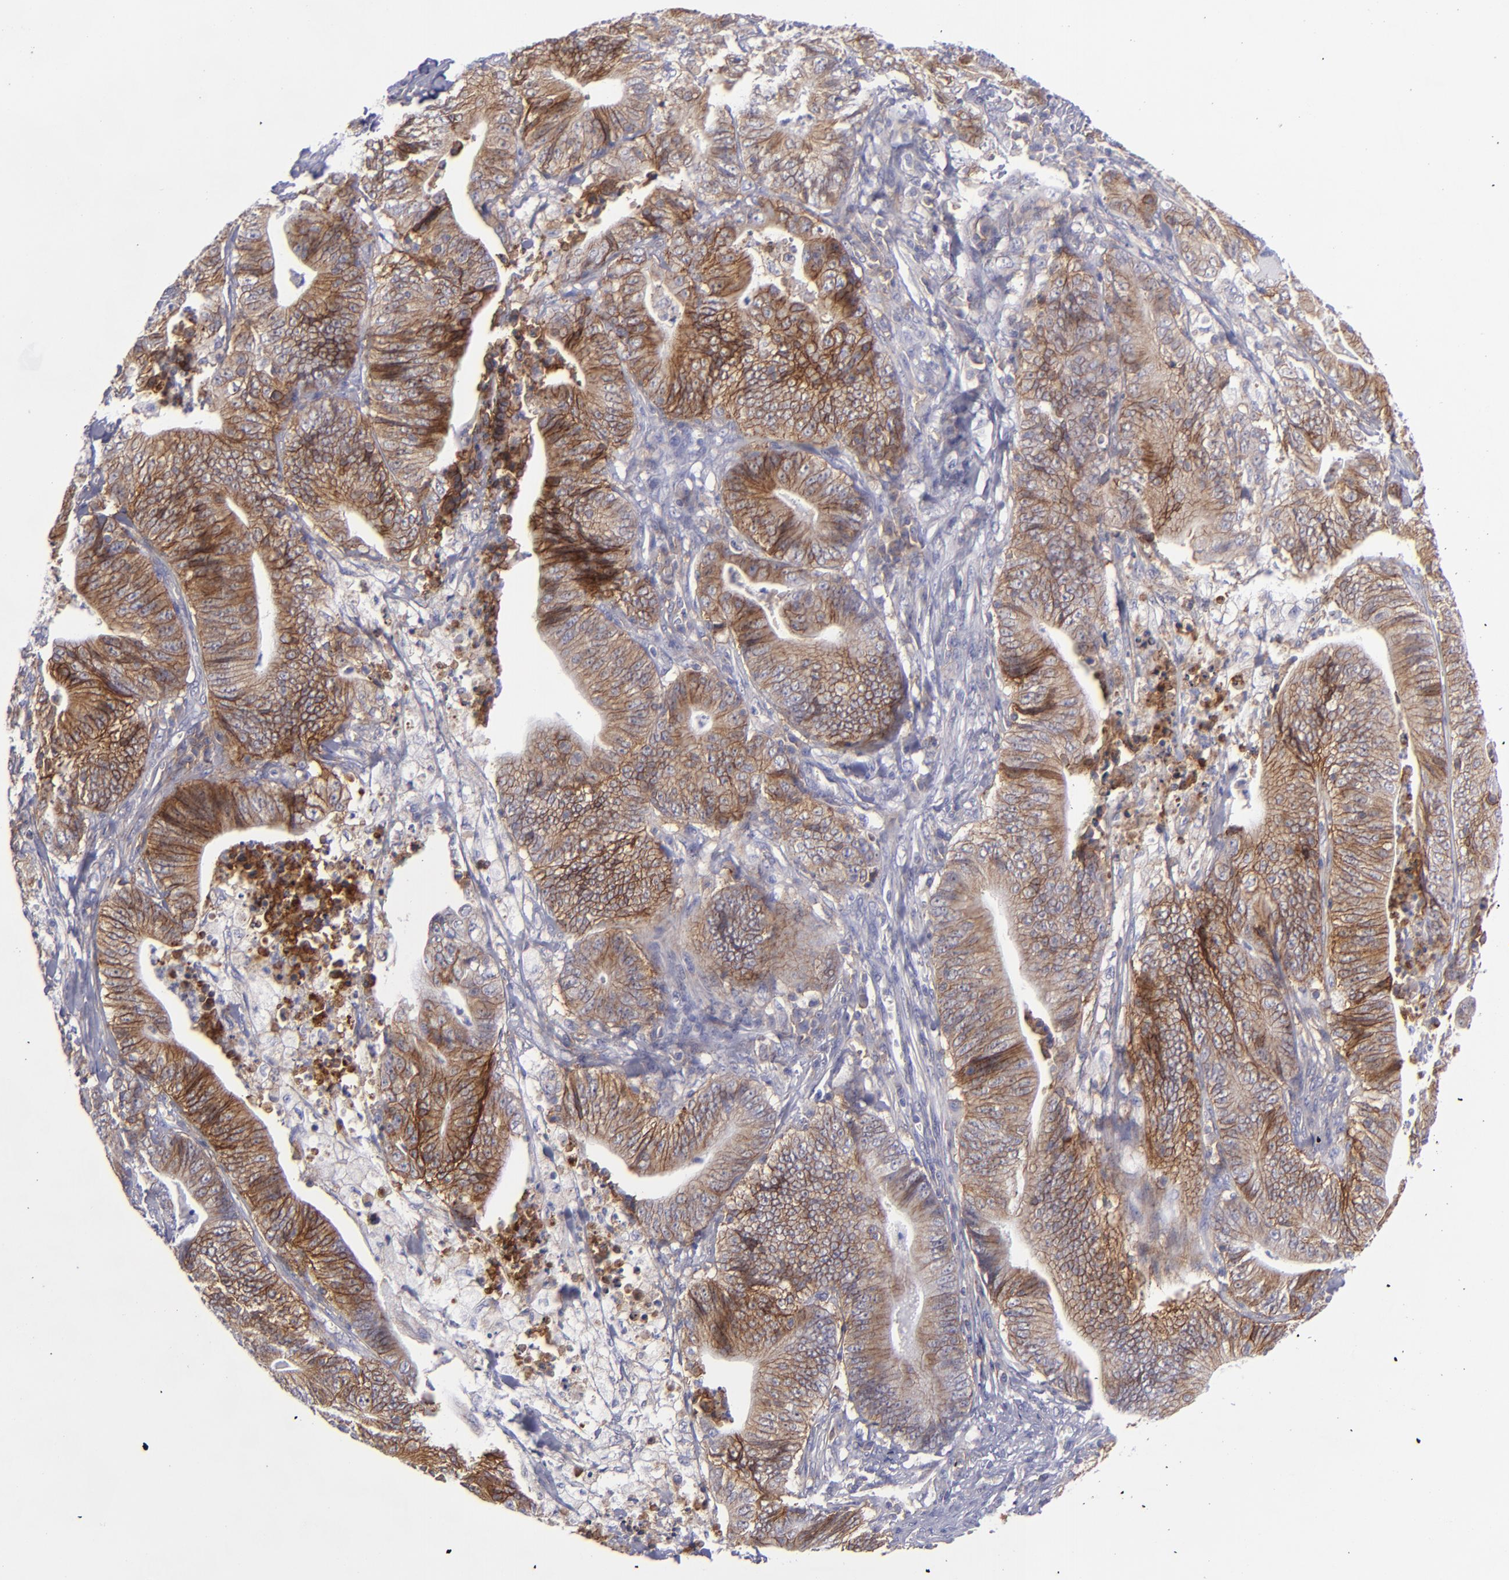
{"staining": {"intensity": "moderate", "quantity": ">75%", "location": "cytoplasmic/membranous"}, "tissue": "stomach cancer", "cell_type": "Tumor cells", "image_type": "cancer", "snomed": [{"axis": "morphology", "description": "Adenocarcinoma, NOS"}, {"axis": "topography", "description": "Stomach, lower"}], "caption": "IHC of stomach cancer exhibits medium levels of moderate cytoplasmic/membranous expression in approximately >75% of tumor cells. The staining is performed using DAB brown chromogen to label protein expression. The nuclei are counter-stained blue using hematoxylin.", "gene": "BSG", "patient": {"sex": "female", "age": 86}}